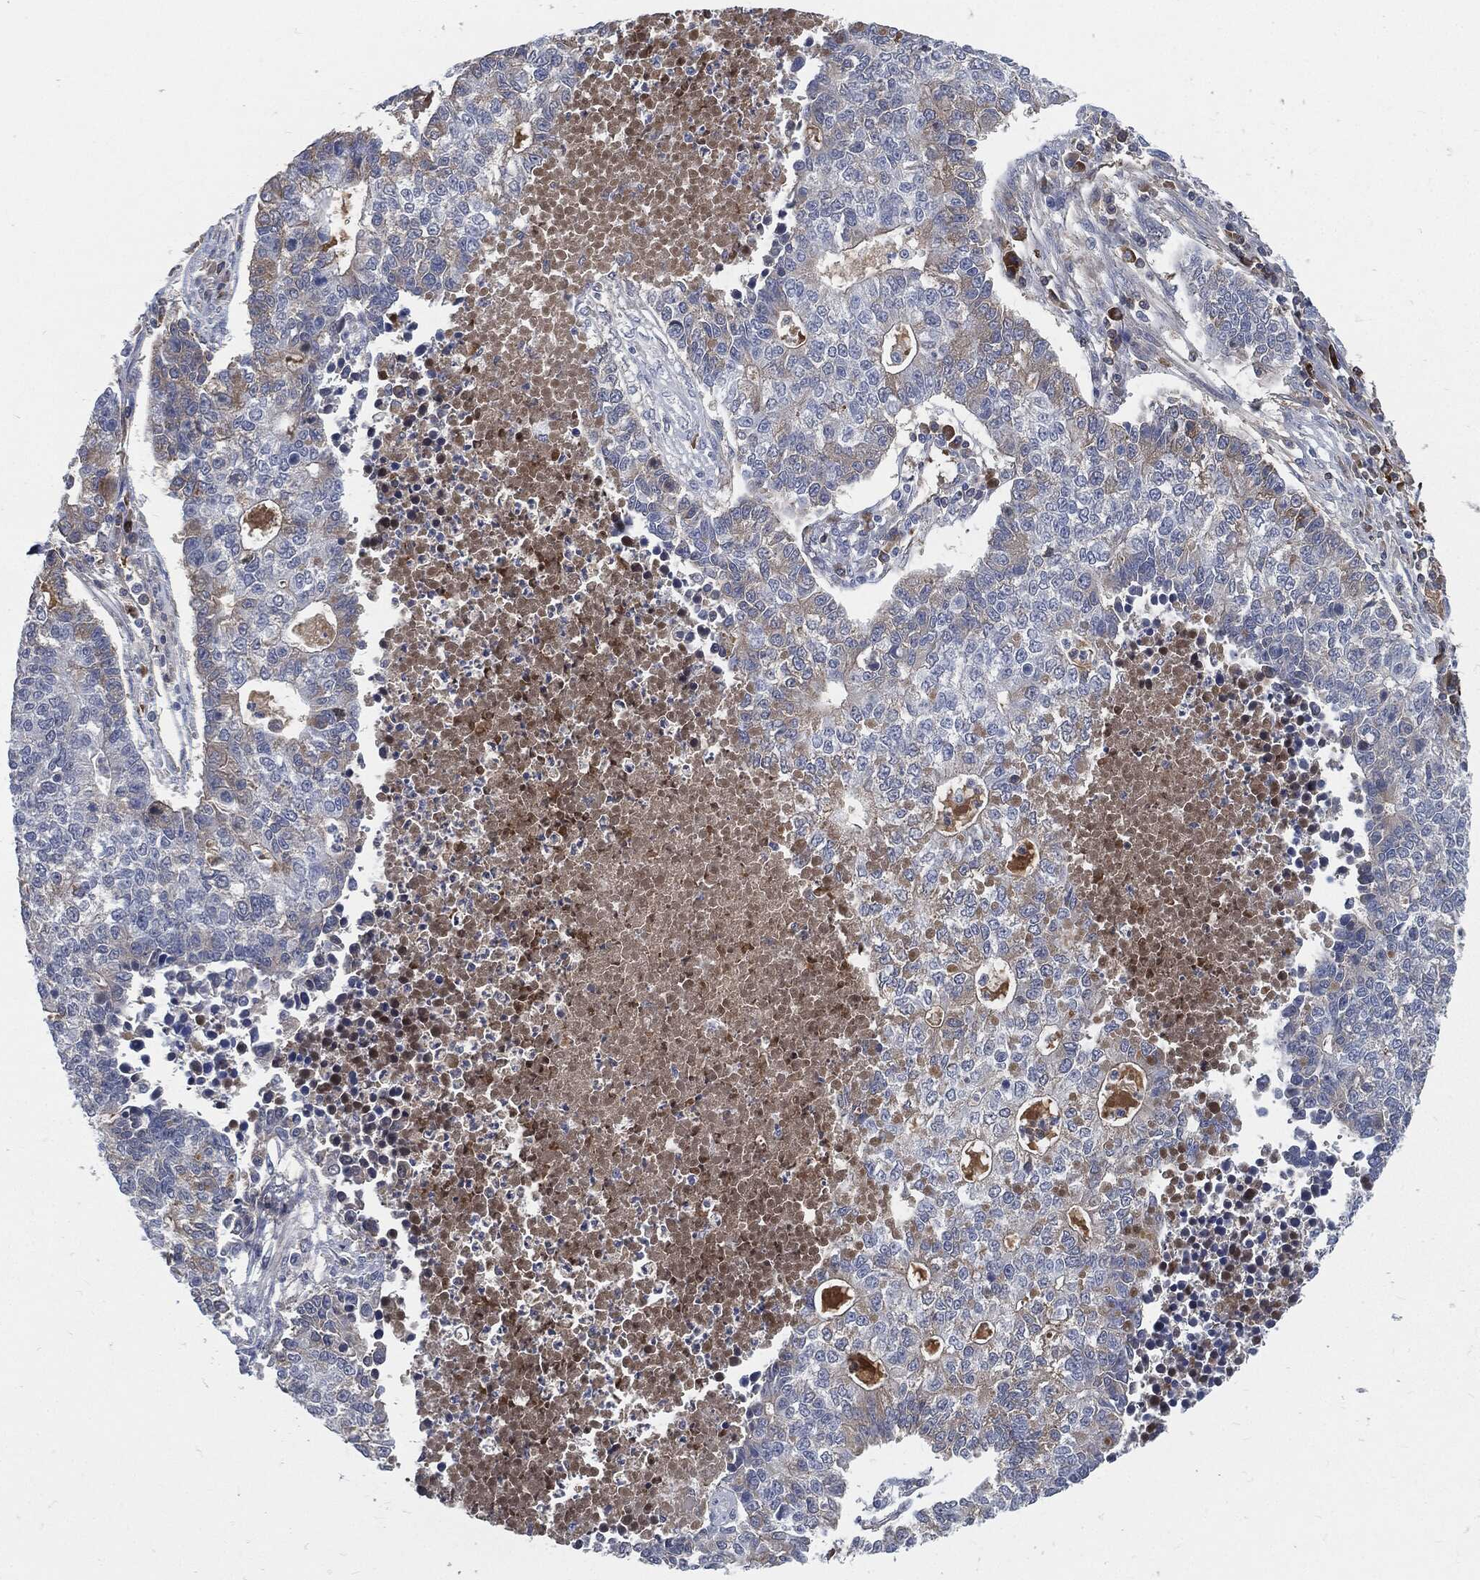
{"staining": {"intensity": "weak", "quantity": "<25%", "location": "cytoplasmic/membranous"}, "tissue": "lung cancer", "cell_type": "Tumor cells", "image_type": "cancer", "snomed": [{"axis": "morphology", "description": "Adenocarcinoma, NOS"}, {"axis": "topography", "description": "Lung"}], "caption": "IHC image of human adenocarcinoma (lung) stained for a protein (brown), which shows no positivity in tumor cells.", "gene": "MST1", "patient": {"sex": "male", "age": 57}}